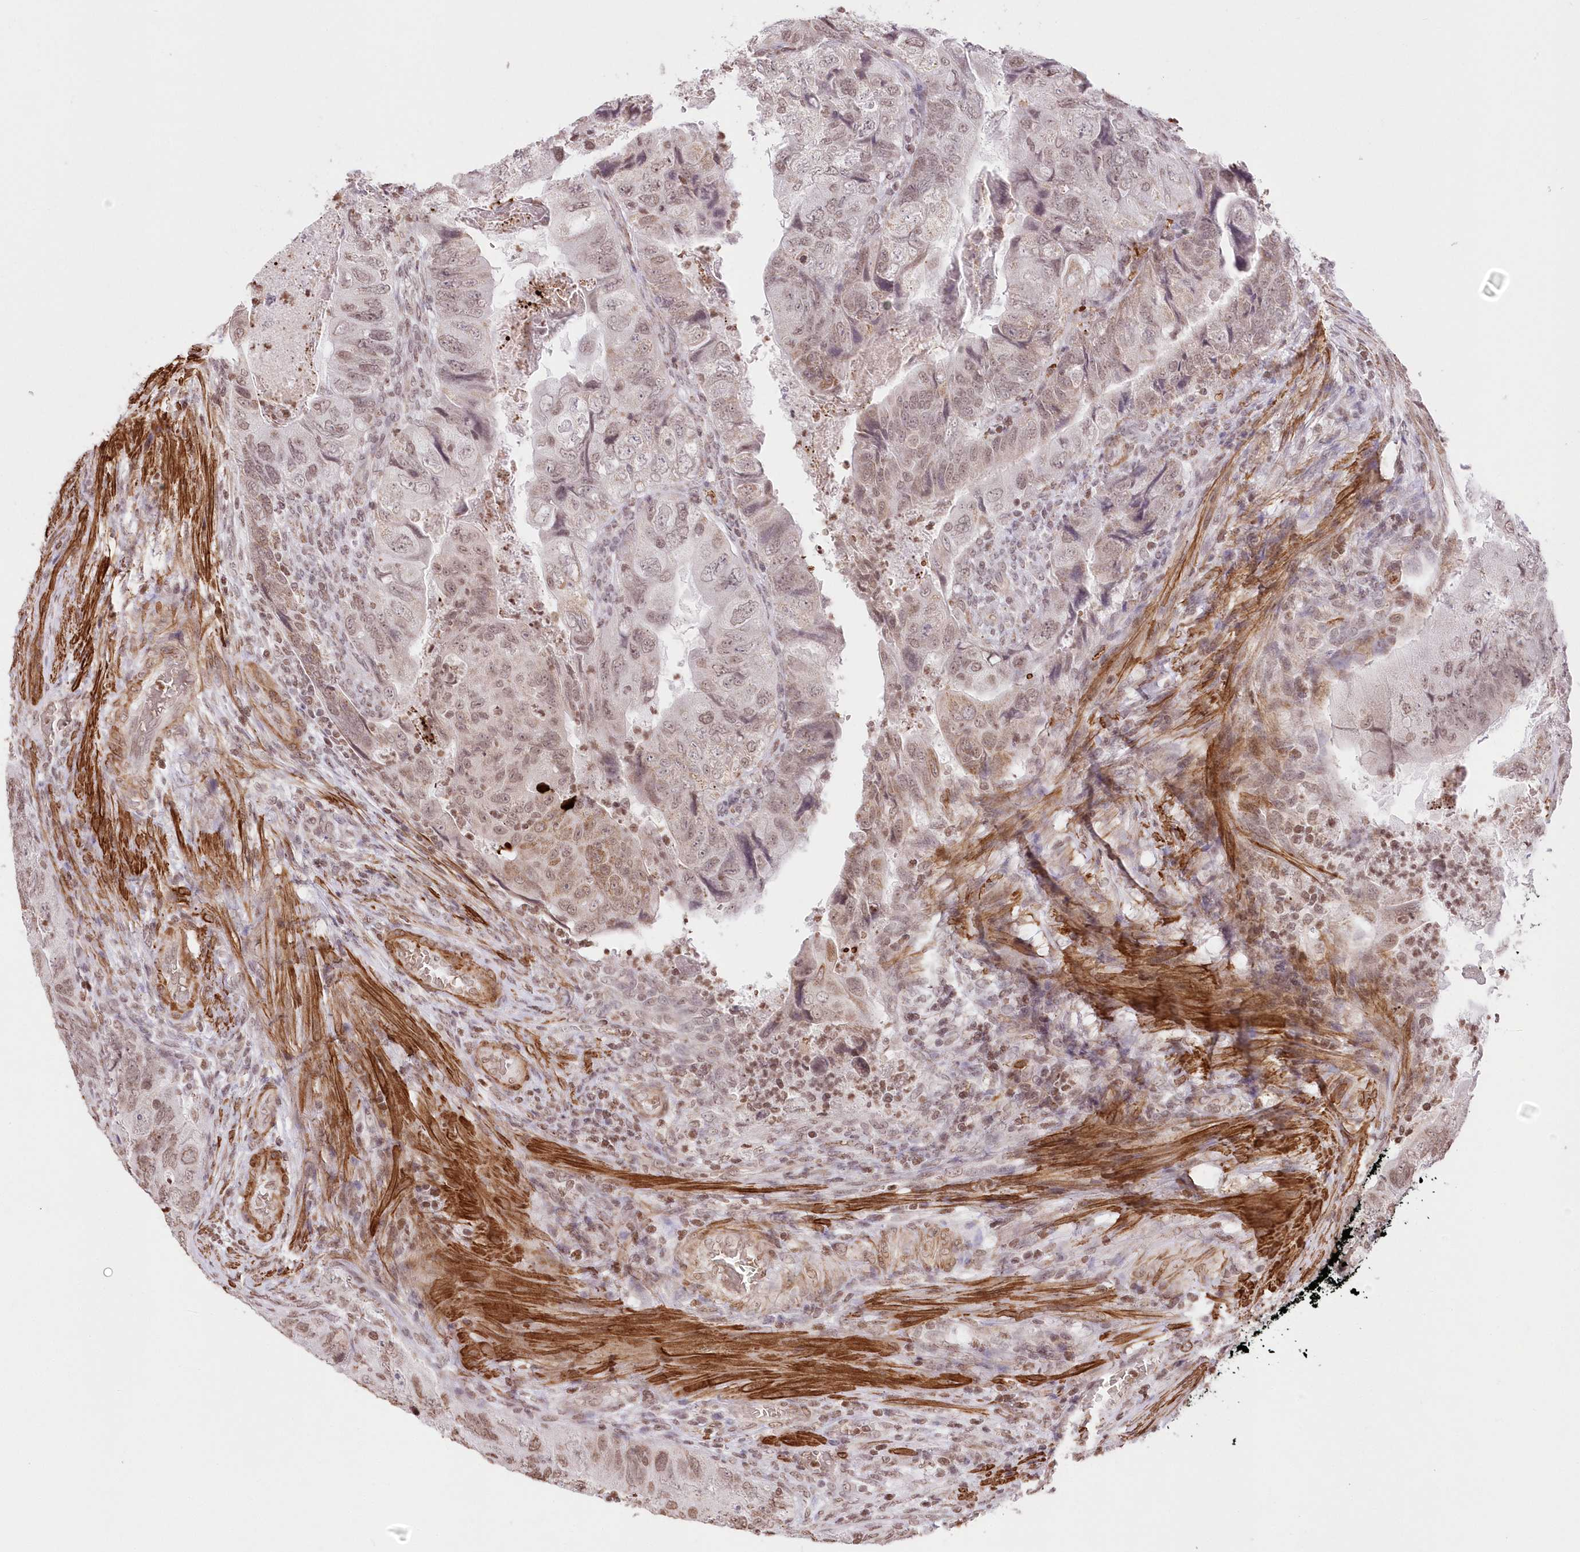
{"staining": {"intensity": "weak", "quantity": "<25%", "location": "cytoplasmic/membranous"}, "tissue": "colorectal cancer", "cell_type": "Tumor cells", "image_type": "cancer", "snomed": [{"axis": "morphology", "description": "Adenocarcinoma, NOS"}, {"axis": "topography", "description": "Rectum"}], "caption": "High magnification brightfield microscopy of colorectal adenocarcinoma stained with DAB (3,3'-diaminobenzidine) (brown) and counterstained with hematoxylin (blue): tumor cells show no significant staining.", "gene": "RBM27", "patient": {"sex": "male", "age": 63}}